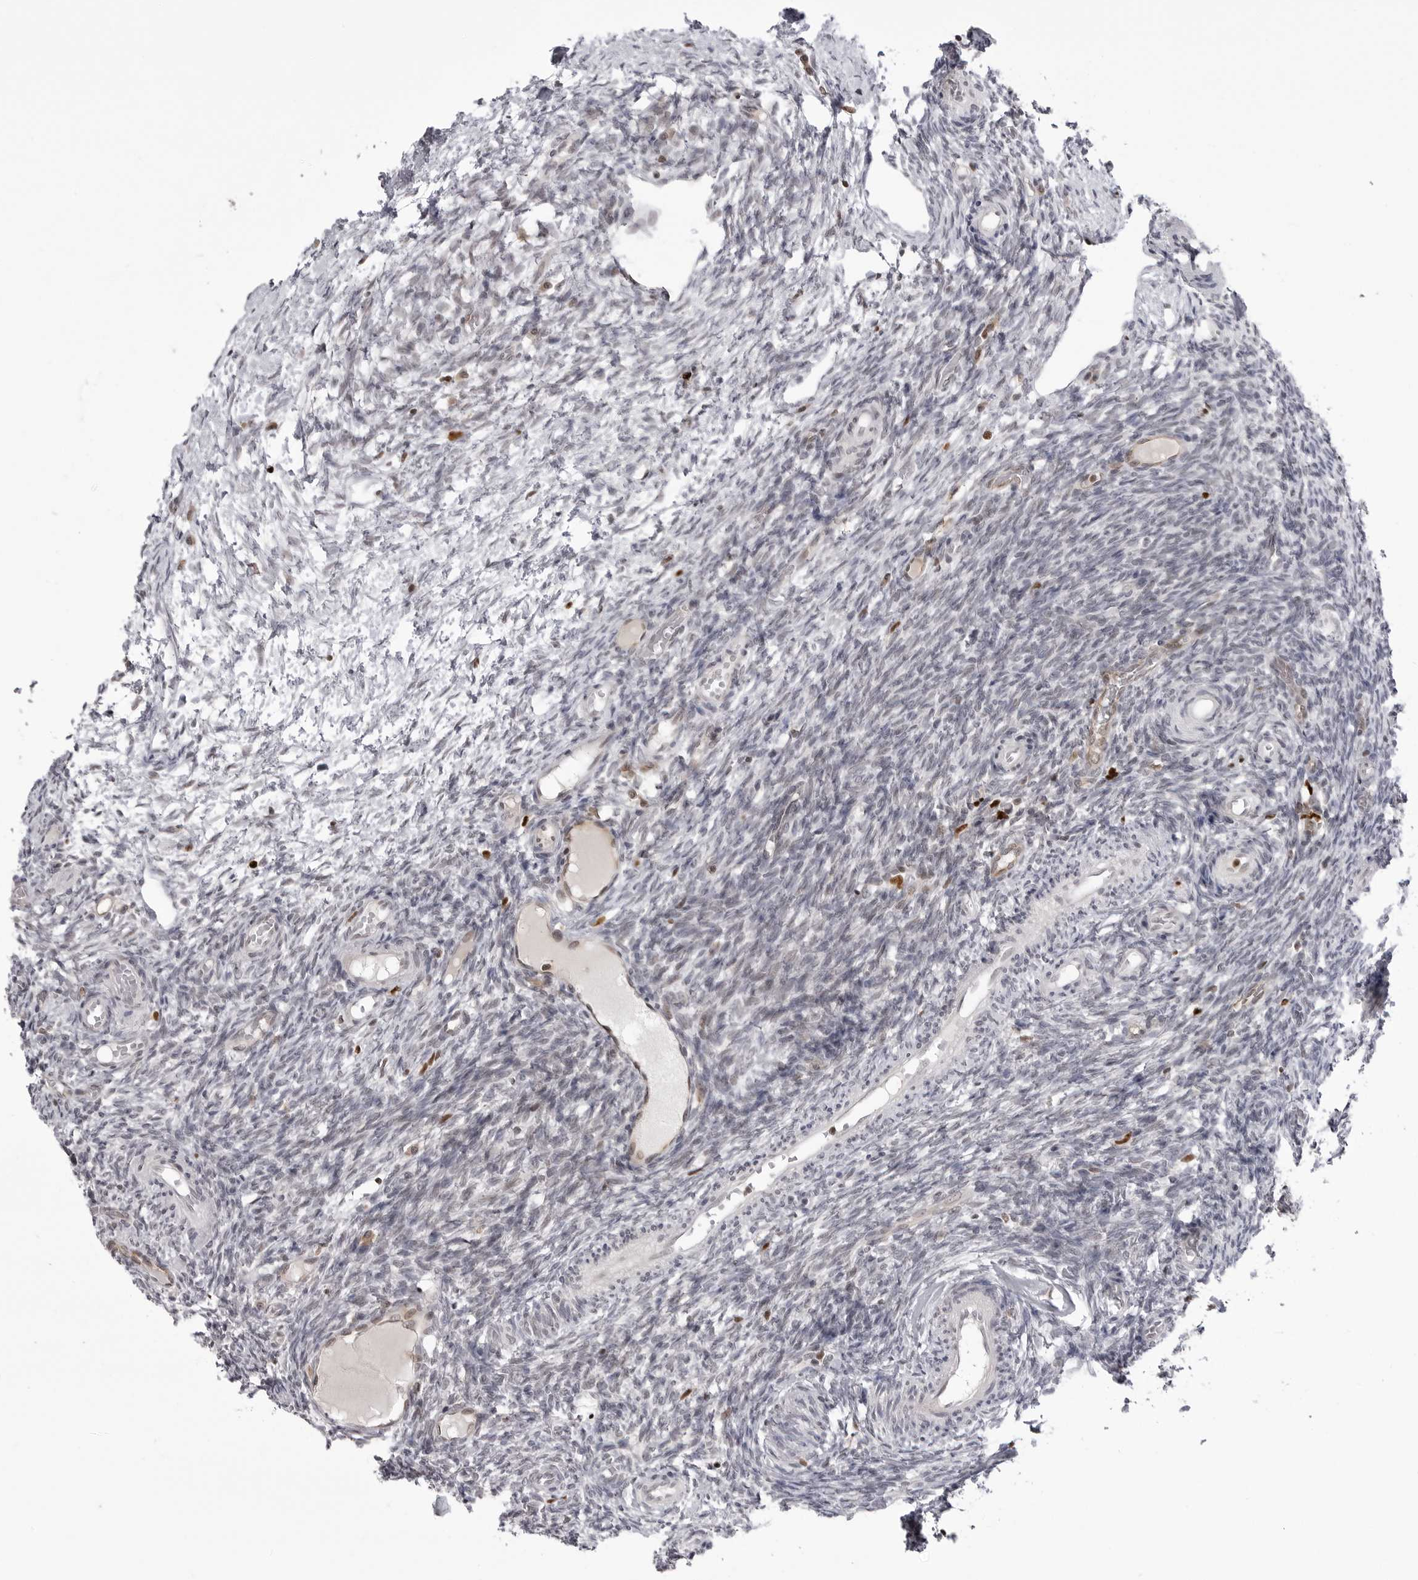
{"staining": {"intensity": "weak", "quantity": "<25%", "location": "nuclear"}, "tissue": "ovary", "cell_type": "Ovarian stroma cells", "image_type": "normal", "snomed": [{"axis": "morphology", "description": "Normal tissue, NOS"}, {"axis": "topography", "description": "Ovary"}], "caption": "IHC of unremarkable ovary reveals no staining in ovarian stroma cells. (Stains: DAB (3,3'-diaminobenzidine) IHC with hematoxylin counter stain, Microscopy: brightfield microscopy at high magnification).", "gene": "PTK2B", "patient": {"sex": "female", "age": 35}}